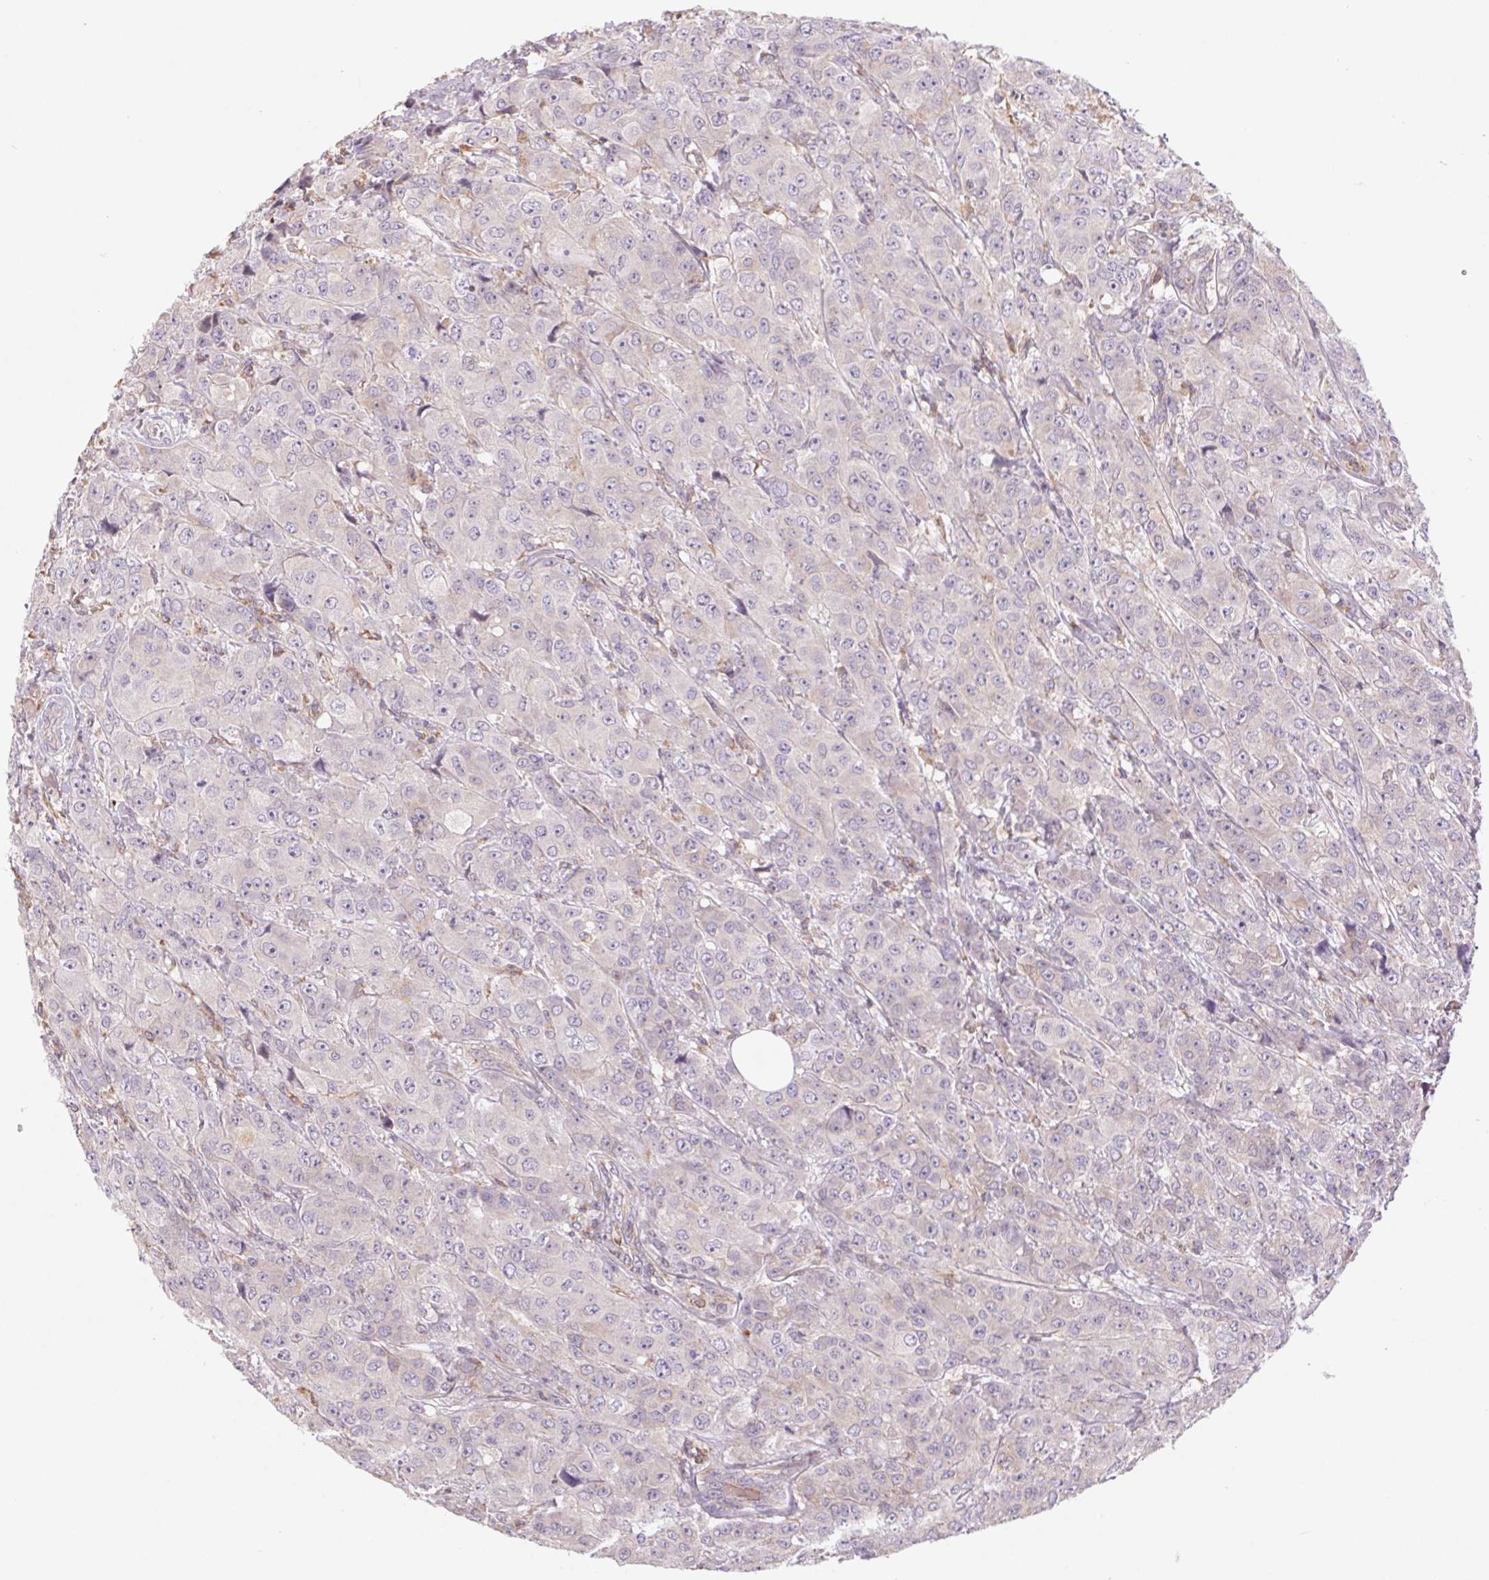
{"staining": {"intensity": "weak", "quantity": "<25%", "location": "cytoplasmic/membranous"}, "tissue": "breast cancer", "cell_type": "Tumor cells", "image_type": "cancer", "snomed": [{"axis": "morphology", "description": "Normal tissue, NOS"}, {"axis": "morphology", "description": "Duct carcinoma"}, {"axis": "topography", "description": "Breast"}], "caption": "Immunohistochemical staining of human breast cancer (intraductal carcinoma) reveals no significant expression in tumor cells.", "gene": "KLHL20", "patient": {"sex": "female", "age": 43}}